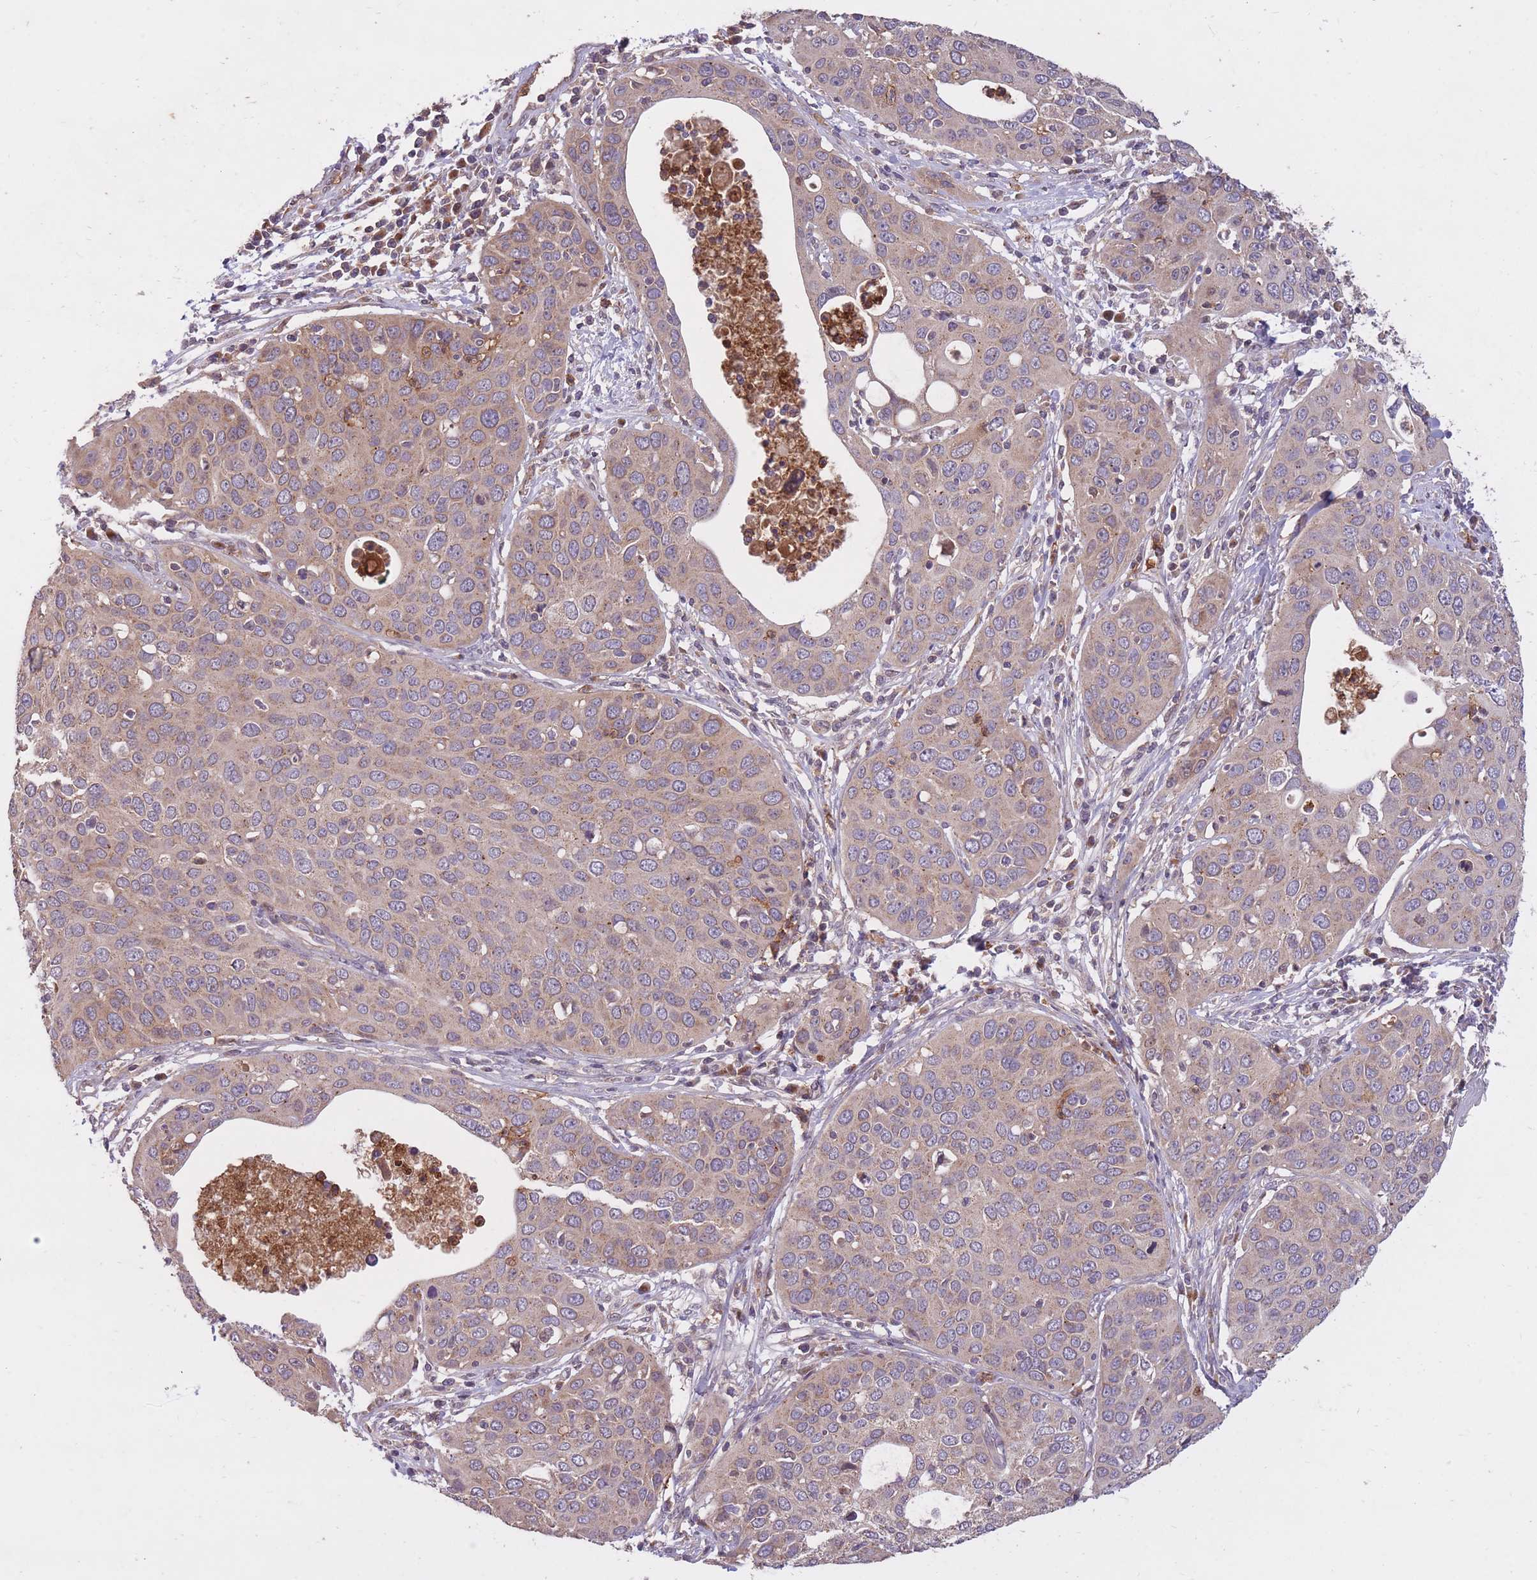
{"staining": {"intensity": "weak", "quantity": ">75%", "location": "cytoplasmic/membranous"}, "tissue": "cervical cancer", "cell_type": "Tumor cells", "image_type": "cancer", "snomed": [{"axis": "morphology", "description": "Squamous cell carcinoma, NOS"}, {"axis": "topography", "description": "Cervix"}], "caption": "The immunohistochemical stain highlights weak cytoplasmic/membranous positivity in tumor cells of cervical cancer (squamous cell carcinoma) tissue.", "gene": "IGF2BP2", "patient": {"sex": "female", "age": 36}}